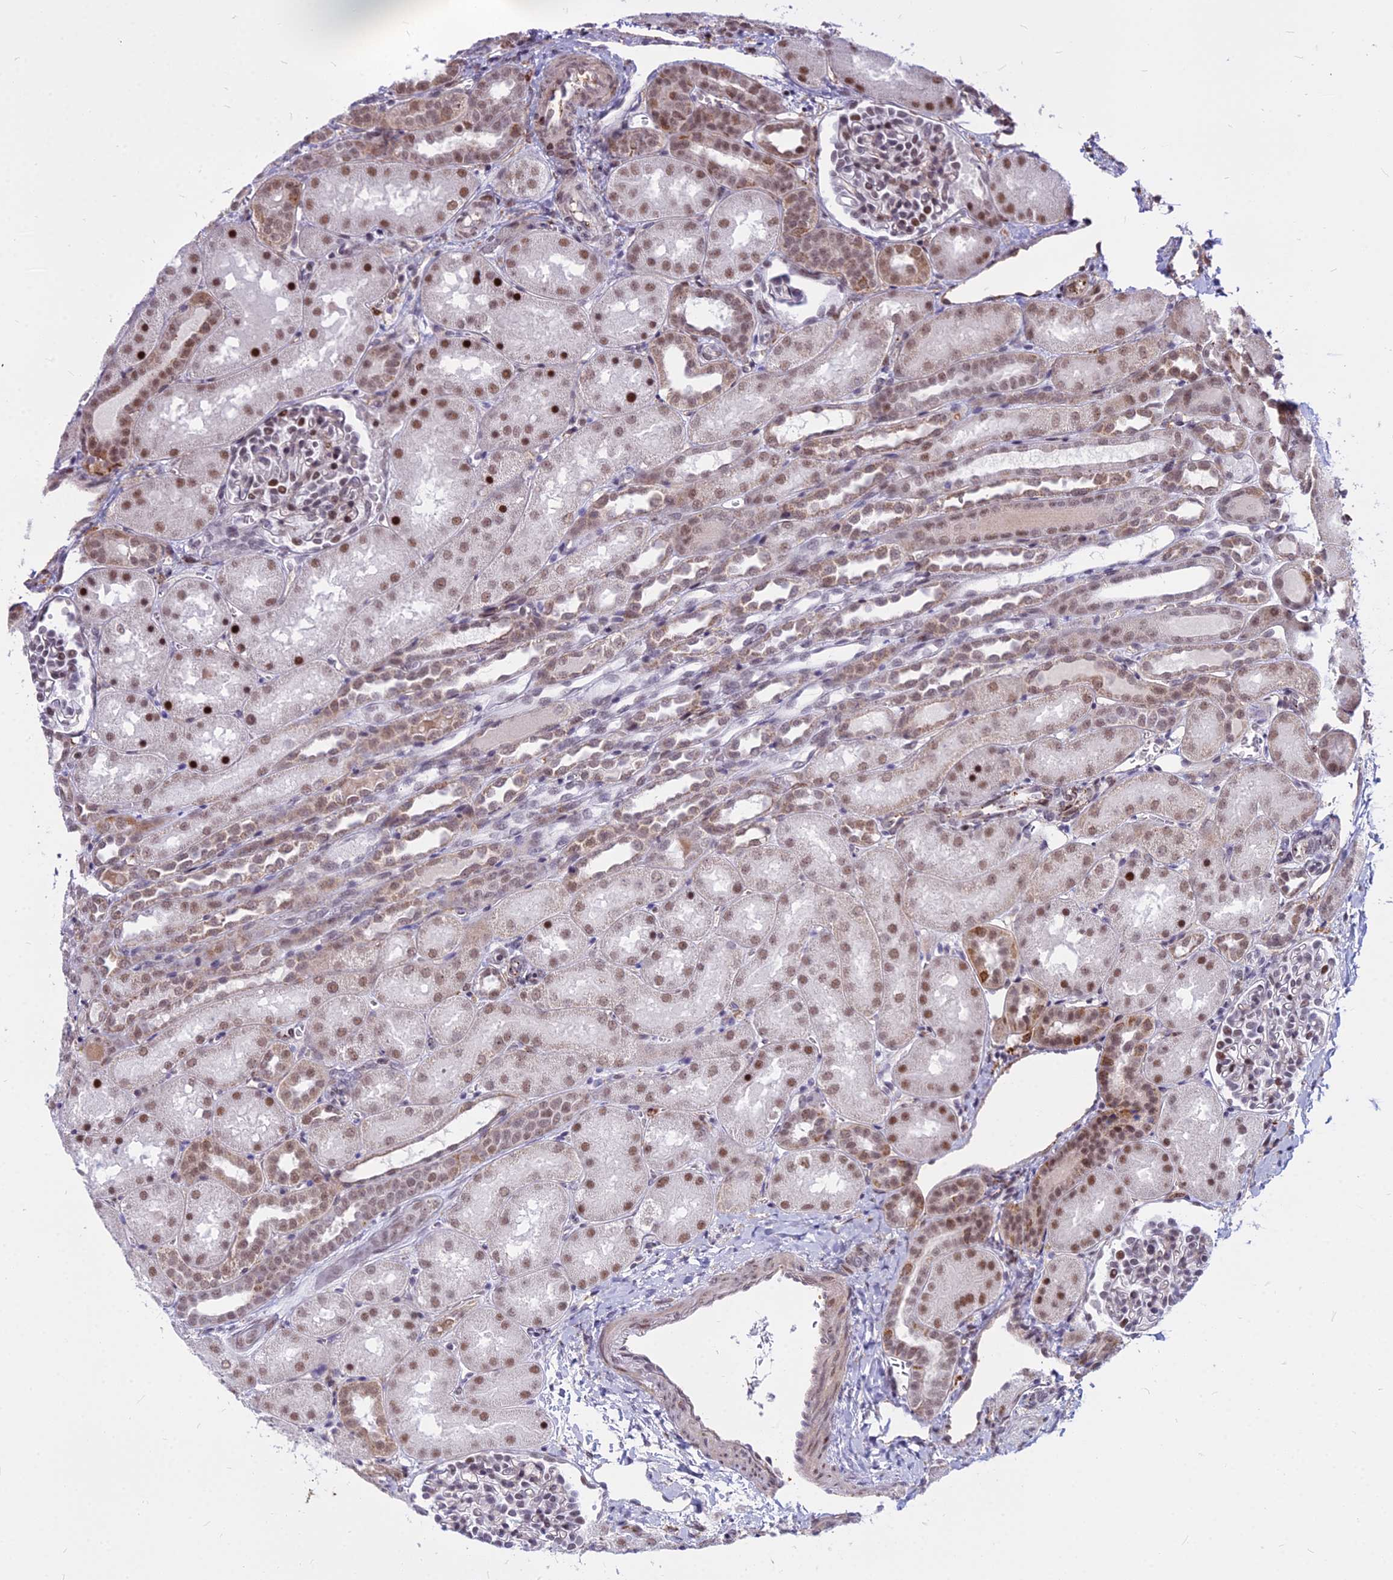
{"staining": {"intensity": "moderate", "quantity": "<25%", "location": "nuclear"}, "tissue": "kidney", "cell_type": "Cells in glomeruli", "image_type": "normal", "snomed": [{"axis": "morphology", "description": "Normal tissue, NOS"}, {"axis": "topography", "description": "Kidney"}], "caption": "Protein expression analysis of unremarkable human kidney reveals moderate nuclear staining in approximately <25% of cells in glomeruli. (brown staining indicates protein expression, while blue staining denotes nuclei).", "gene": "ALG10B", "patient": {"sex": "male", "age": 1}}